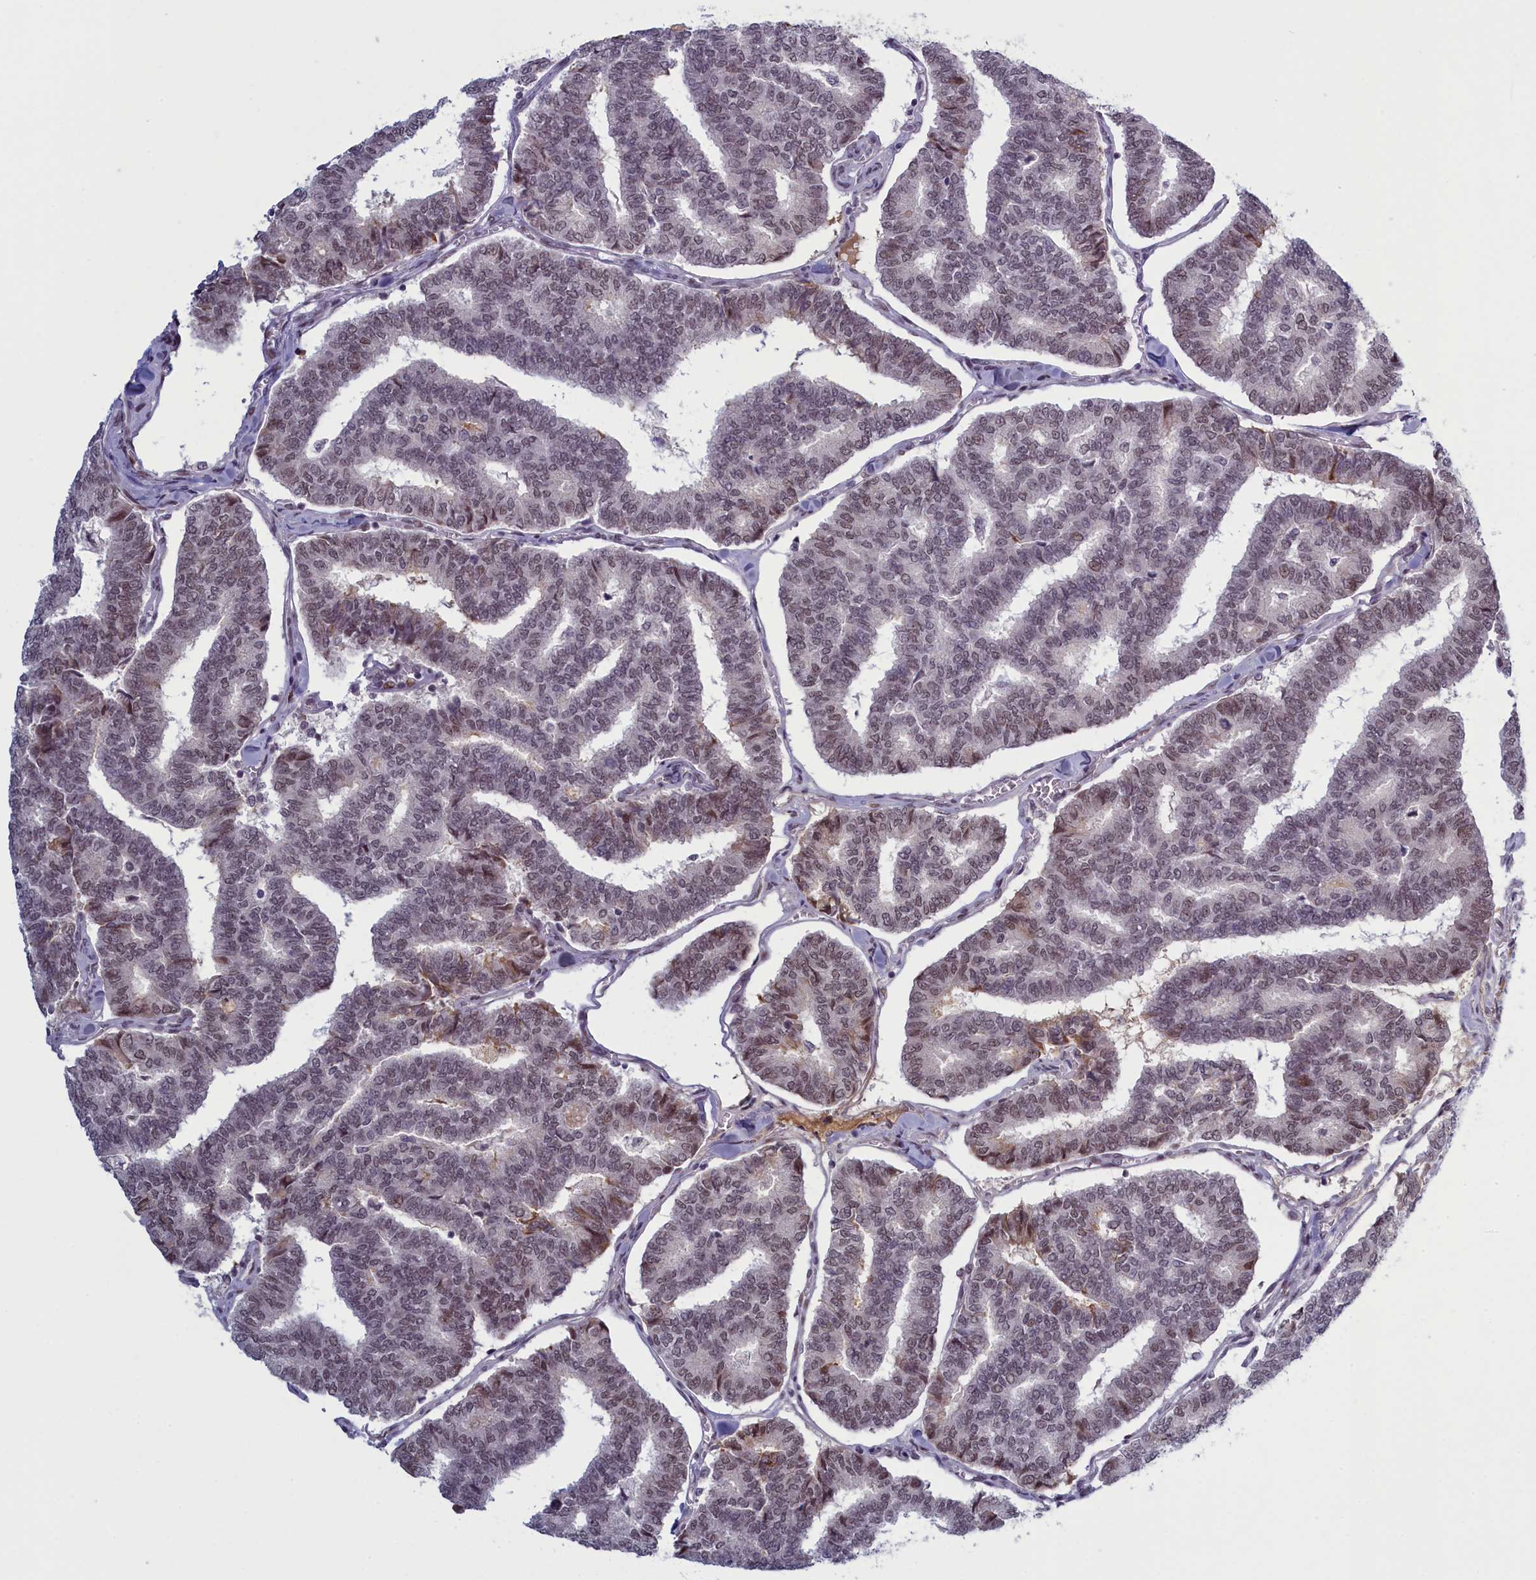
{"staining": {"intensity": "weak", "quantity": "<25%", "location": "nuclear"}, "tissue": "thyroid cancer", "cell_type": "Tumor cells", "image_type": "cancer", "snomed": [{"axis": "morphology", "description": "Papillary adenocarcinoma, NOS"}, {"axis": "topography", "description": "Thyroid gland"}], "caption": "Papillary adenocarcinoma (thyroid) was stained to show a protein in brown. There is no significant expression in tumor cells. (DAB immunohistochemistry, high magnification).", "gene": "ATF7IP2", "patient": {"sex": "female", "age": 35}}